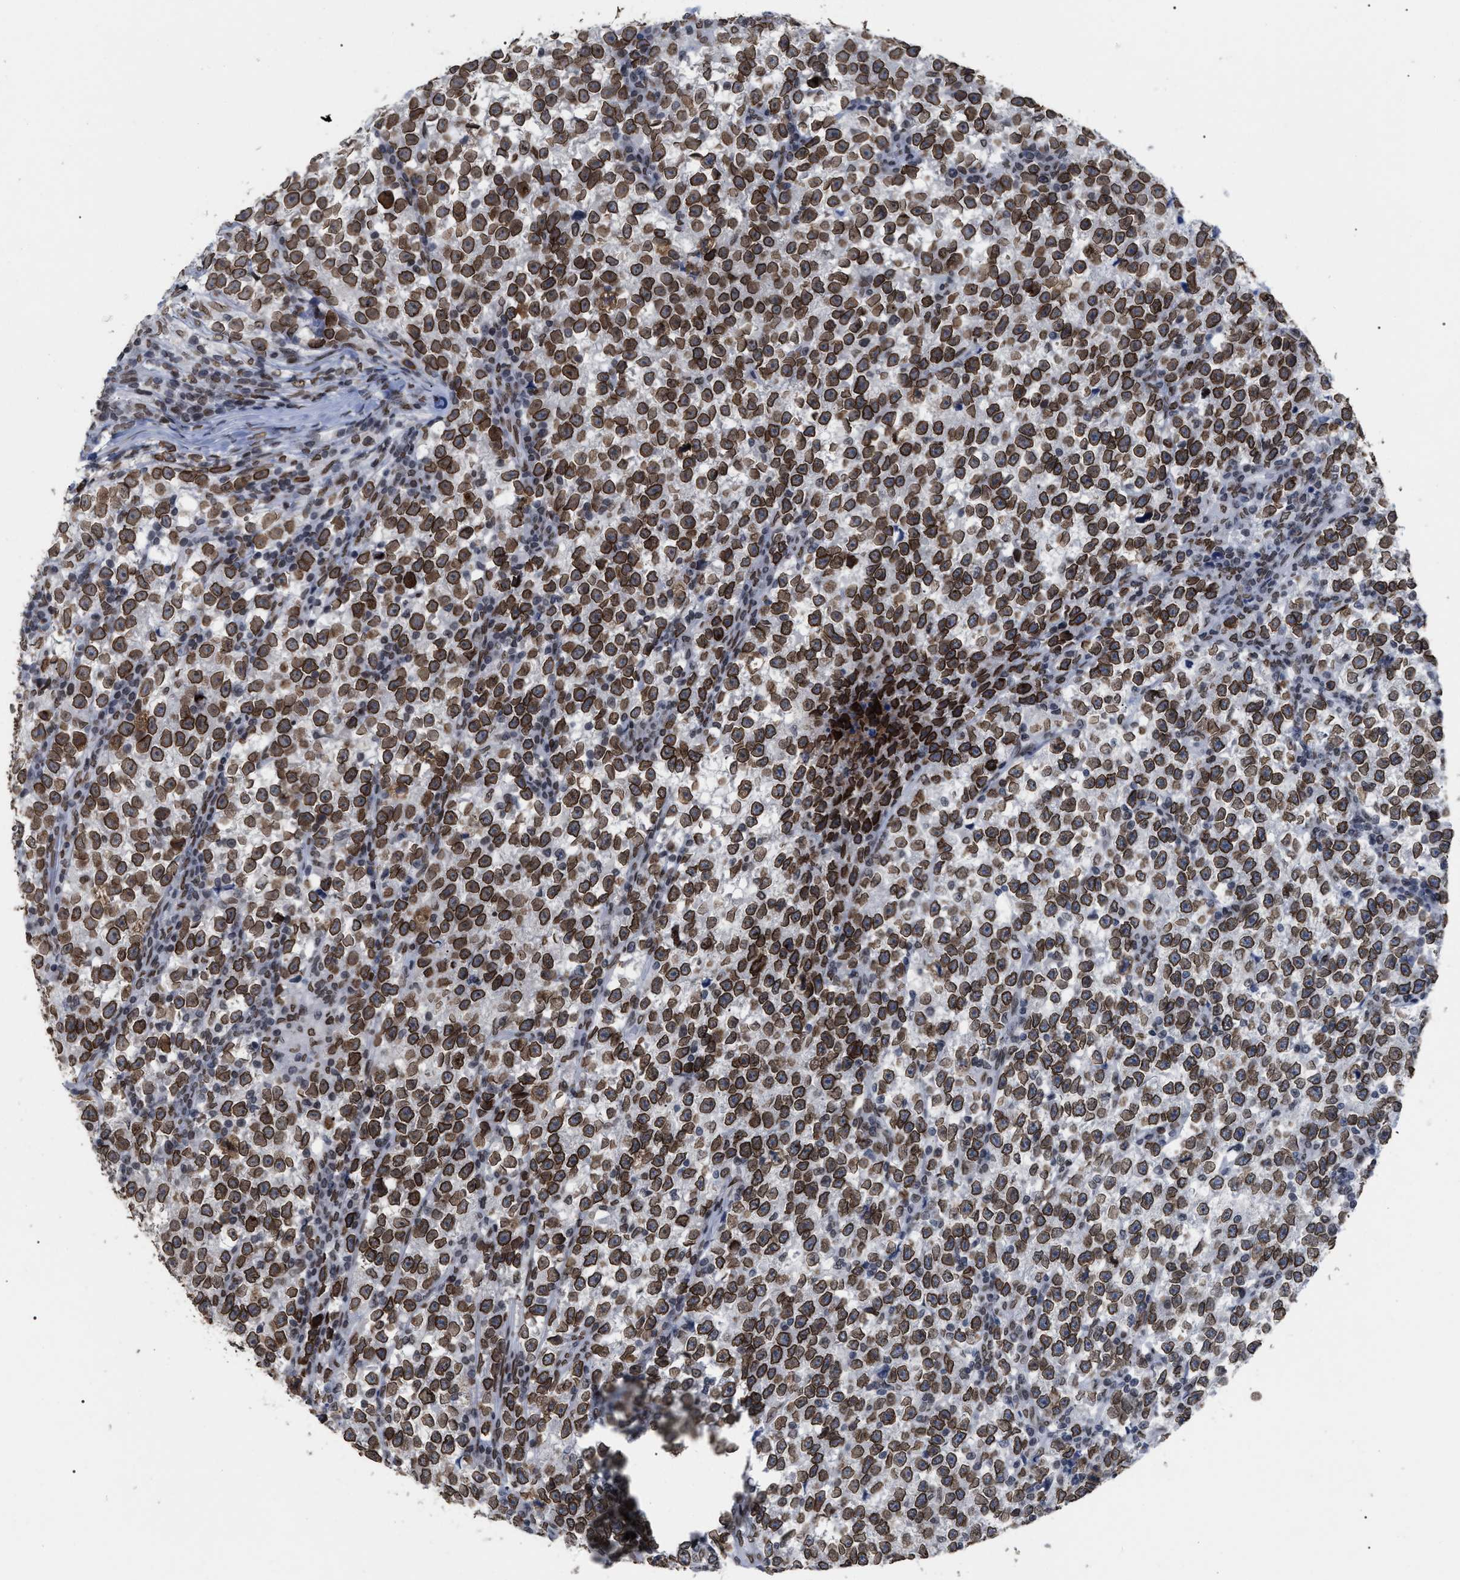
{"staining": {"intensity": "moderate", "quantity": ">75%", "location": "cytoplasmic/membranous,nuclear"}, "tissue": "testis cancer", "cell_type": "Tumor cells", "image_type": "cancer", "snomed": [{"axis": "morphology", "description": "Normal tissue, NOS"}, {"axis": "morphology", "description": "Seminoma, NOS"}, {"axis": "topography", "description": "Testis"}], "caption": "Protein expression by immunohistochemistry (IHC) exhibits moderate cytoplasmic/membranous and nuclear staining in about >75% of tumor cells in seminoma (testis). (Stains: DAB (3,3'-diaminobenzidine) in brown, nuclei in blue, Microscopy: brightfield microscopy at high magnification).", "gene": "TPR", "patient": {"sex": "male", "age": 43}}